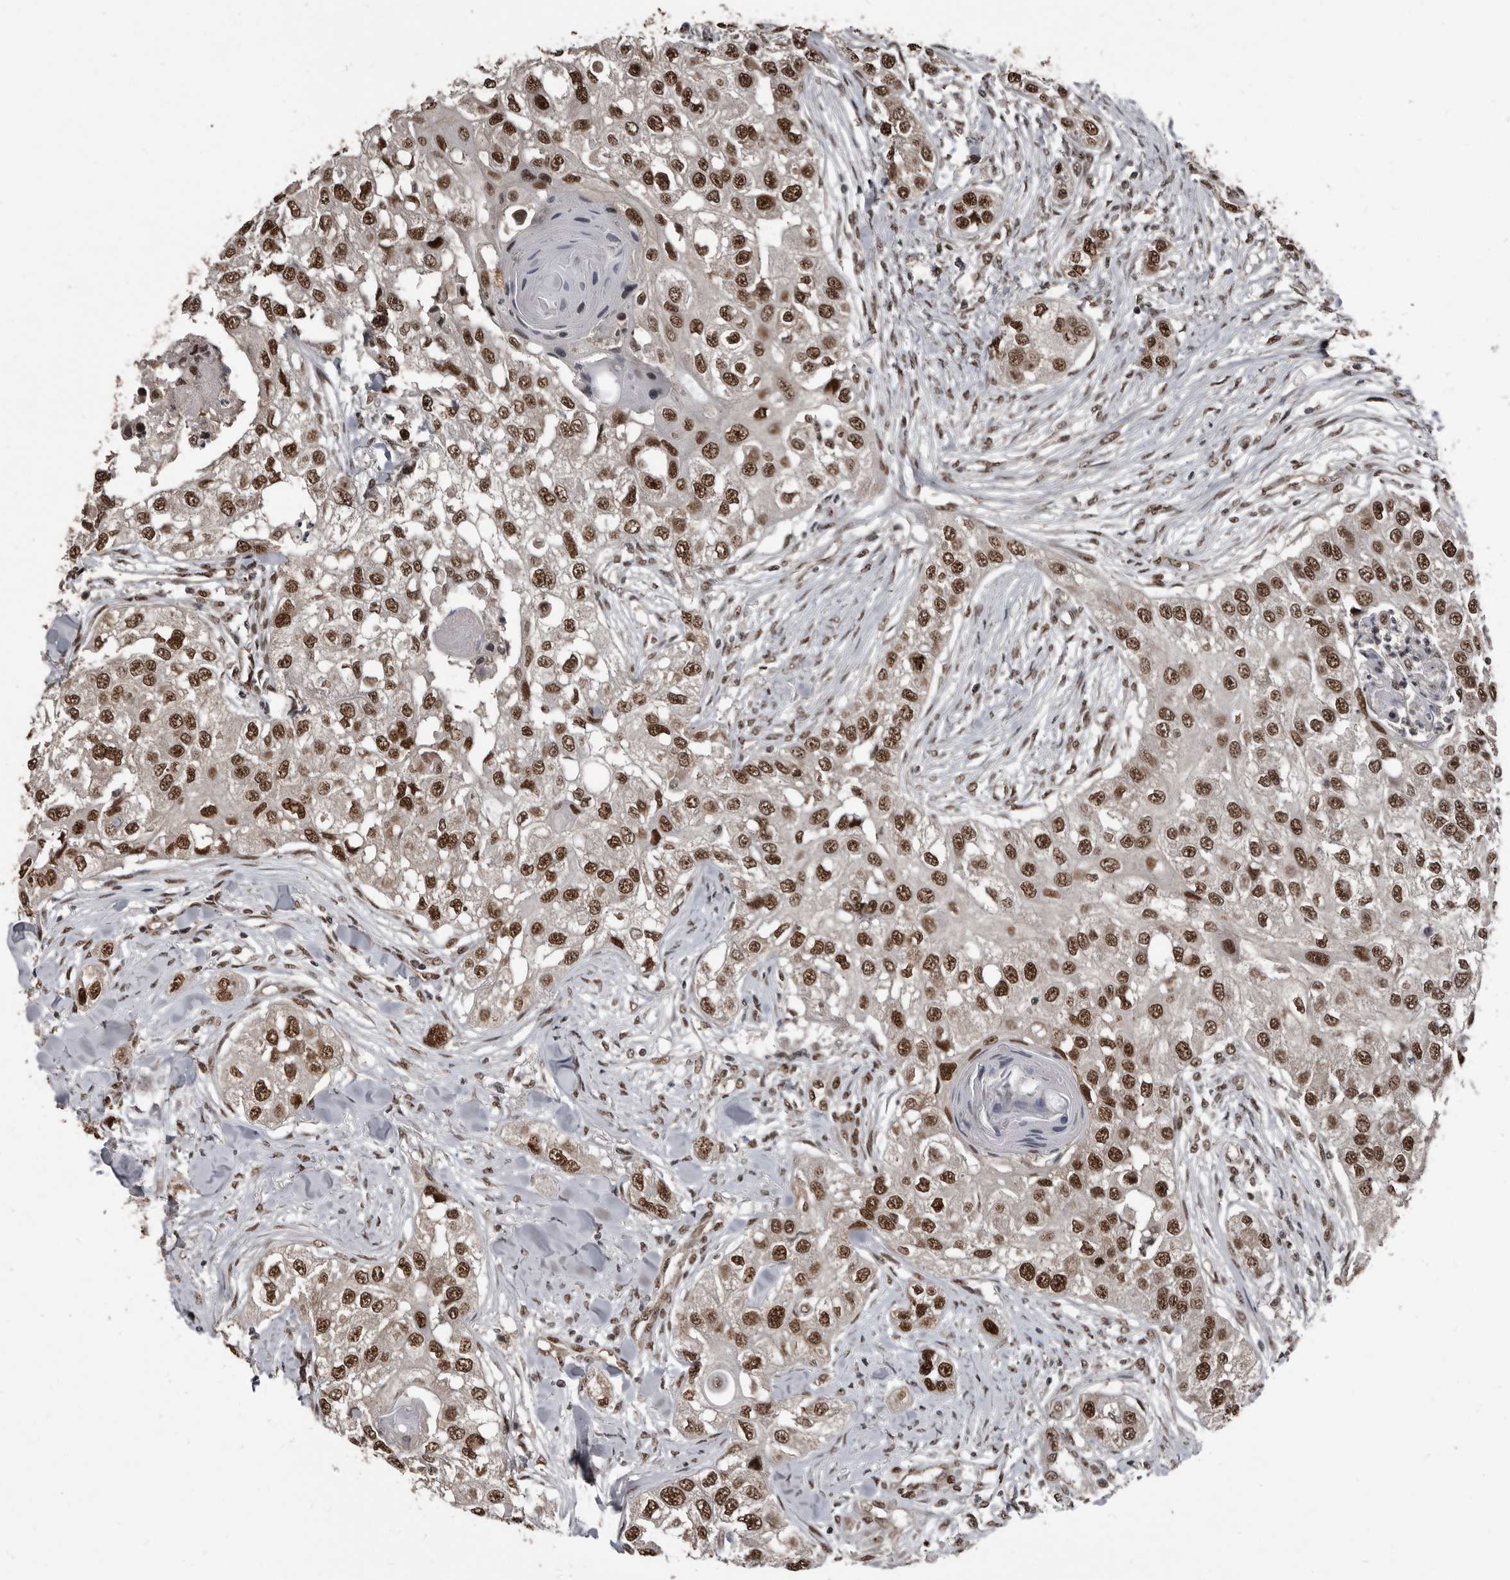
{"staining": {"intensity": "strong", "quantity": ">75%", "location": "nuclear"}, "tissue": "head and neck cancer", "cell_type": "Tumor cells", "image_type": "cancer", "snomed": [{"axis": "morphology", "description": "Normal tissue, NOS"}, {"axis": "morphology", "description": "Squamous cell carcinoma, NOS"}, {"axis": "topography", "description": "Skeletal muscle"}, {"axis": "topography", "description": "Head-Neck"}], "caption": "A brown stain labels strong nuclear positivity of a protein in human head and neck cancer tumor cells. (Stains: DAB in brown, nuclei in blue, Microscopy: brightfield microscopy at high magnification).", "gene": "CHD1L", "patient": {"sex": "male", "age": 51}}